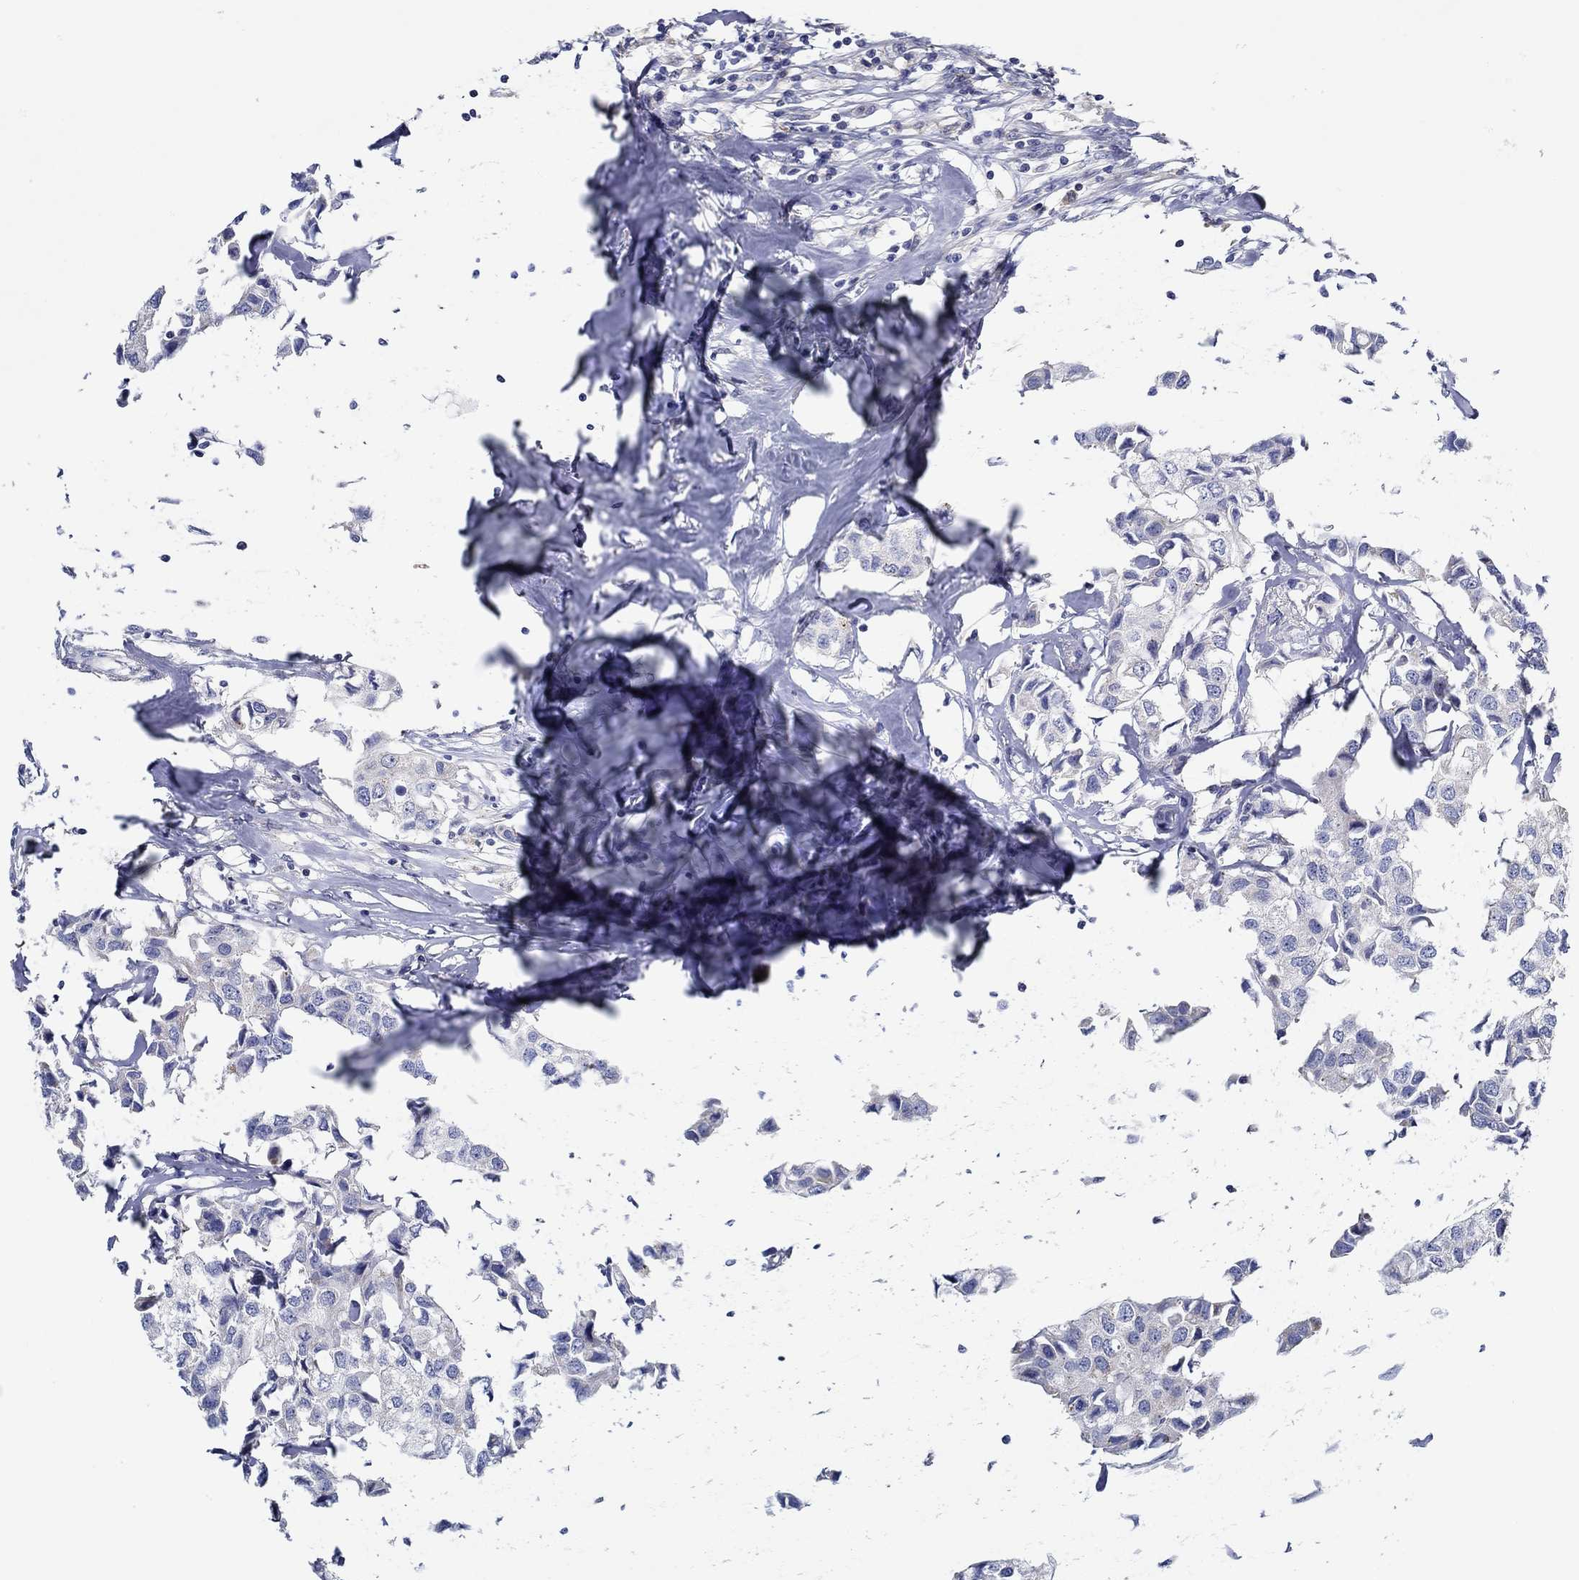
{"staining": {"intensity": "negative", "quantity": "none", "location": "none"}, "tissue": "breast cancer", "cell_type": "Tumor cells", "image_type": "cancer", "snomed": [{"axis": "morphology", "description": "Duct carcinoma"}, {"axis": "topography", "description": "Breast"}], "caption": "Tumor cells are negative for brown protein staining in breast cancer.", "gene": "CFAP61", "patient": {"sex": "female", "age": 80}}